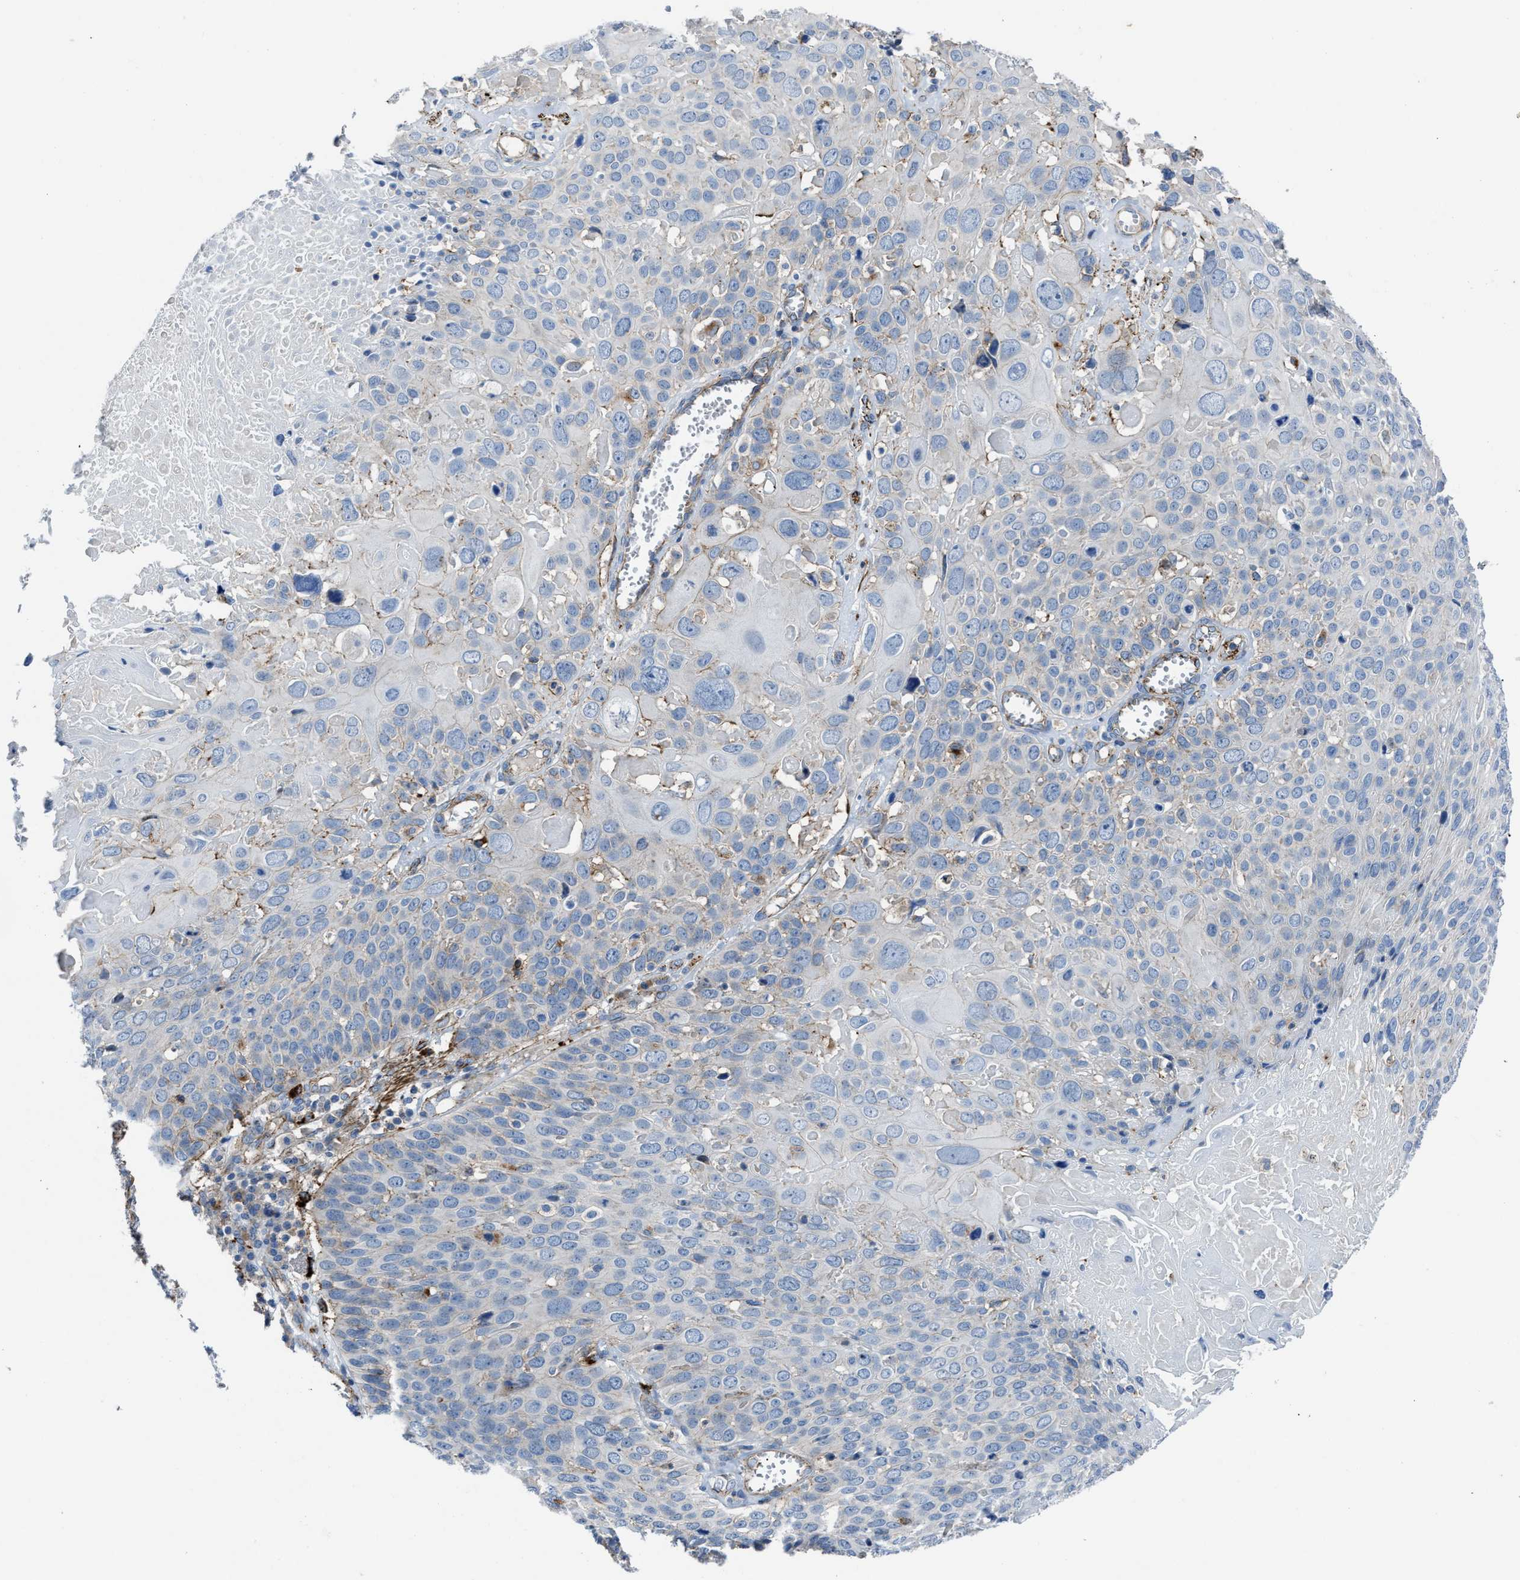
{"staining": {"intensity": "negative", "quantity": "none", "location": "none"}, "tissue": "cervical cancer", "cell_type": "Tumor cells", "image_type": "cancer", "snomed": [{"axis": "morphology", "description": "Squamous cell carcinoma, NOS"}, {"axis": "topography", "description": "Cervix"}], "caption": "Immunohistochemical staining of human cervical cancer exhibits no significant staining in tumor cells.", "gene": "AGPAT2", "patient": {"sex": "female", "age": 74}}